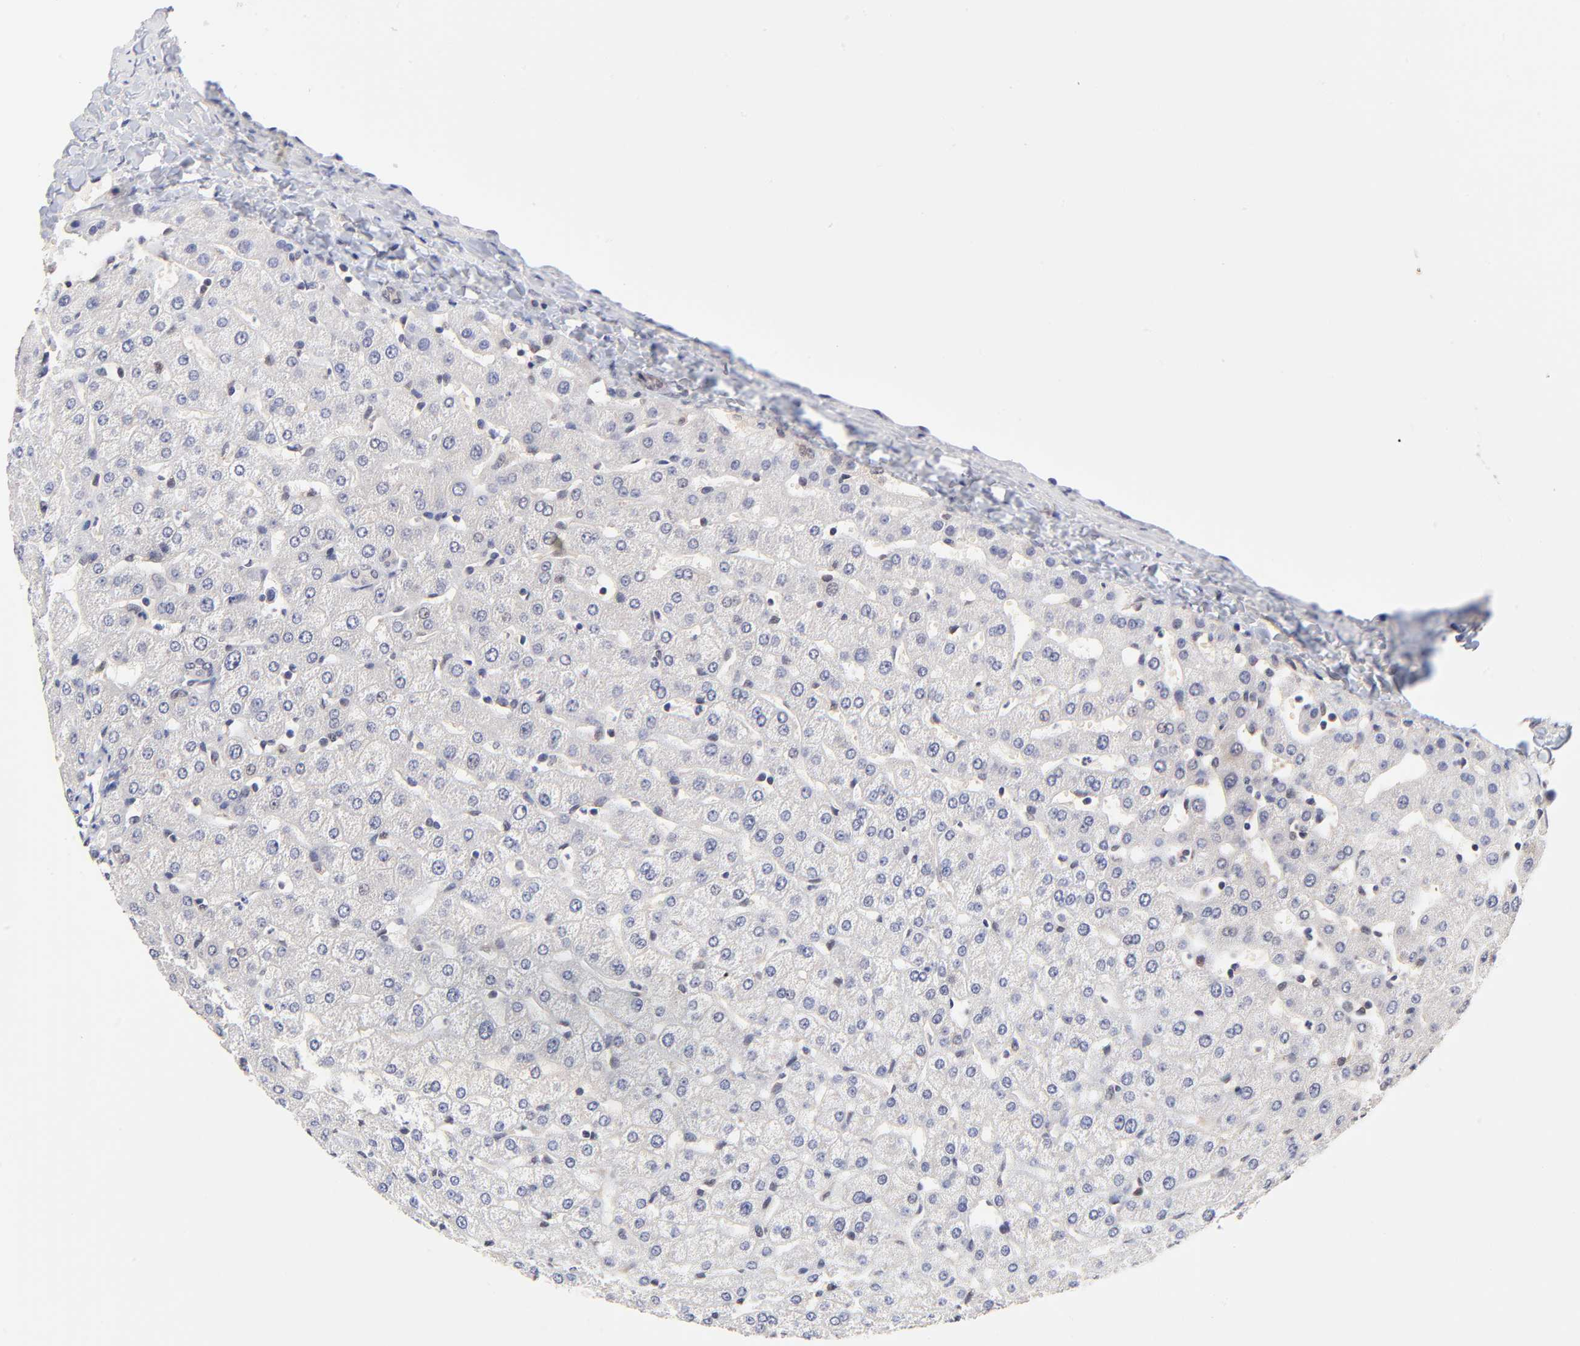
{"staining": {"intensity": "weak", "quantity": ">75%", "location": "cytoplasmic/membranous"}, "tissue": "liver", "cell_type": "Cholangiocytes", "image_type": "normal", "snomed": [{"axis": "morphology", "description": "Normal tissue, NOS"}, {"axis": "morphology", "description": "Fibrosis, NOS"}, {"axis": "topography", "description": "Liver"}], "caption": "Unremarkable liver shows weak cytoplasmic/membranous positivity in approximately >75% of cholangiocytes, visualized by immunohistochemistry. Ihc stains the protein of interest in brown and the nuclei are stained blue.", "gene": "TXNL1", "patient": {"sex": "female", "age": 29}}